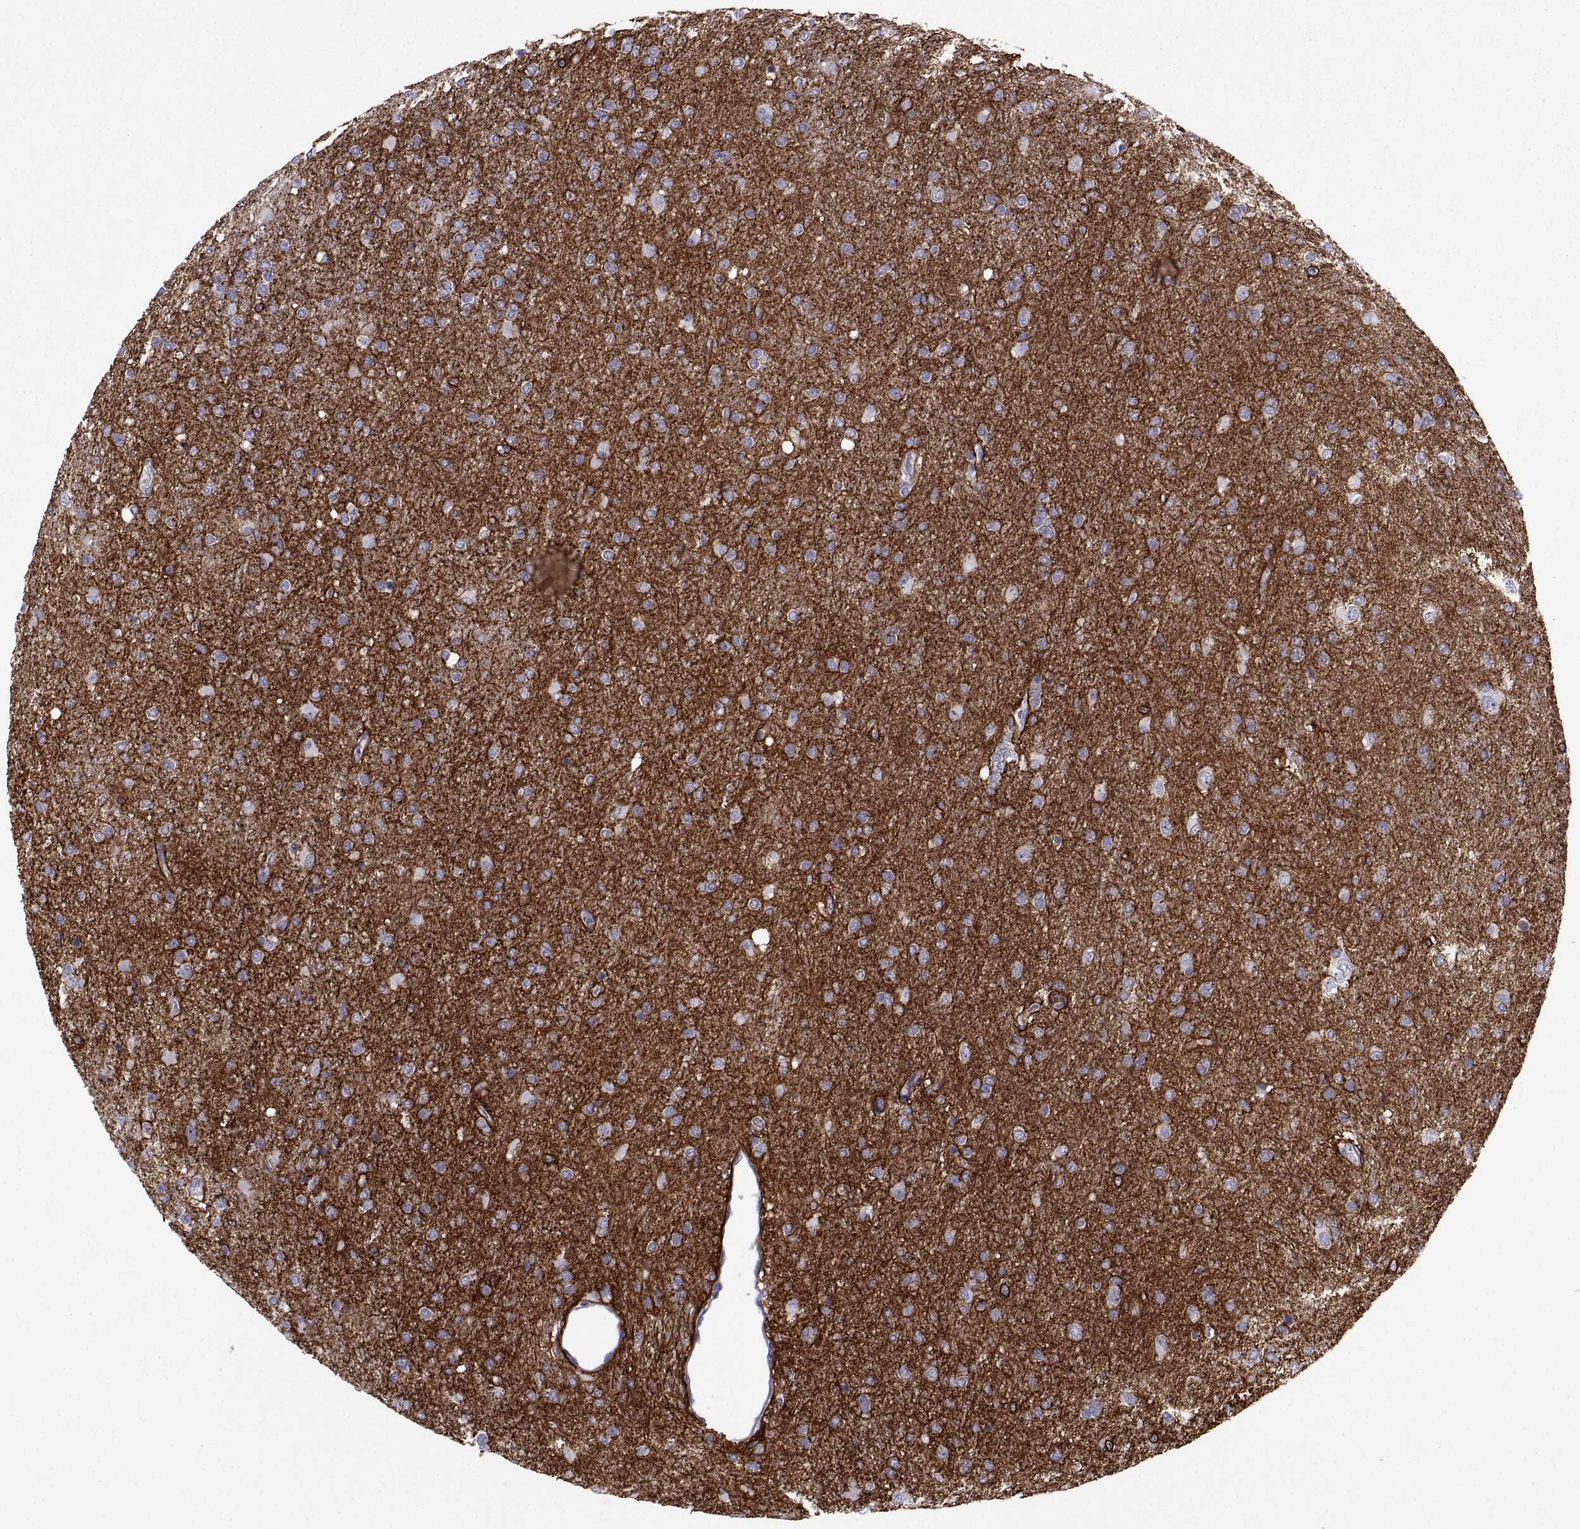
{"staining": {"intensity": "negative", "quantity": "none", "location": "none"}, "tissue": "glioma", "cell_type": "Tumor cells", "image_type": "cancer", "snomed": [{"axis": "morphology", "description": "Glioma, malignant, High grade"}, {"axis": "topography", "description": "Cerebral cortex"}], "caption": "Tumor cells show no significant staining in malignant glioma (high-grade).", "gene": "TMEM158", "patient": {"sex": "male", "age": 70}}